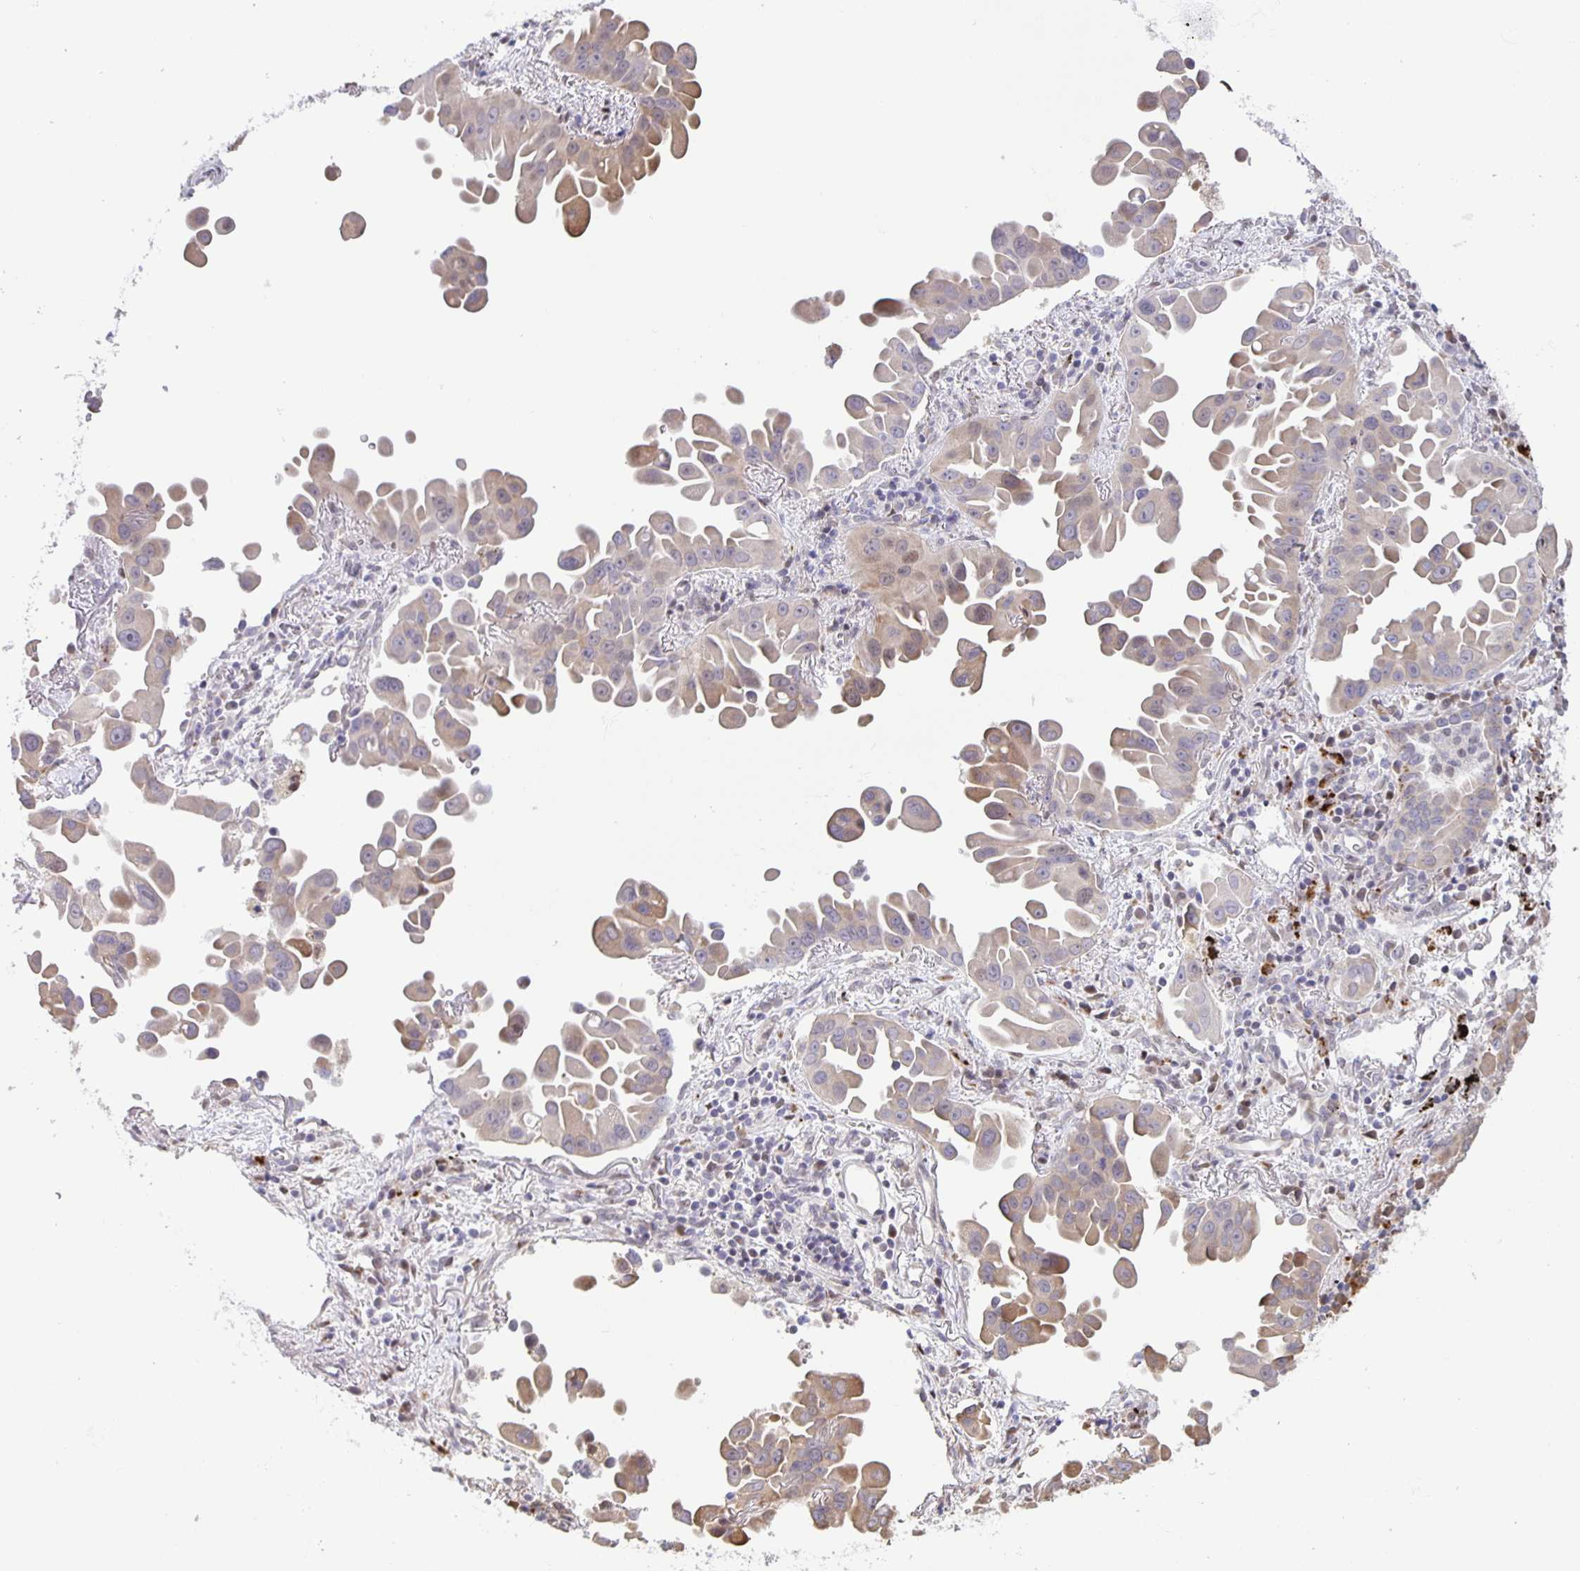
{"staining": {"intensity": "weak", "quantity": ">75%", "location": "cytoplasmic/membranous"}, "tissue": "lung cancer", "cell_type": "Tumor cells", "image_type": "cancer", "snomed": [{"axis": "morphology", "description": "Adenocarcinoma, NOS"}, {"axis": "topography", "description": "Lung"}], "caption": "High-magnification brightfield microscopy of lung cancer (adenocarcinoma) stained with DAB (brown) and counterstained with hematoxylin (blue). tumor cells exhibit weak cytoplasmic/membranous staining is present in approximately>75% of cells.", "gene": "MAPK12", "patient": {"sex": "male", "age": 68}}